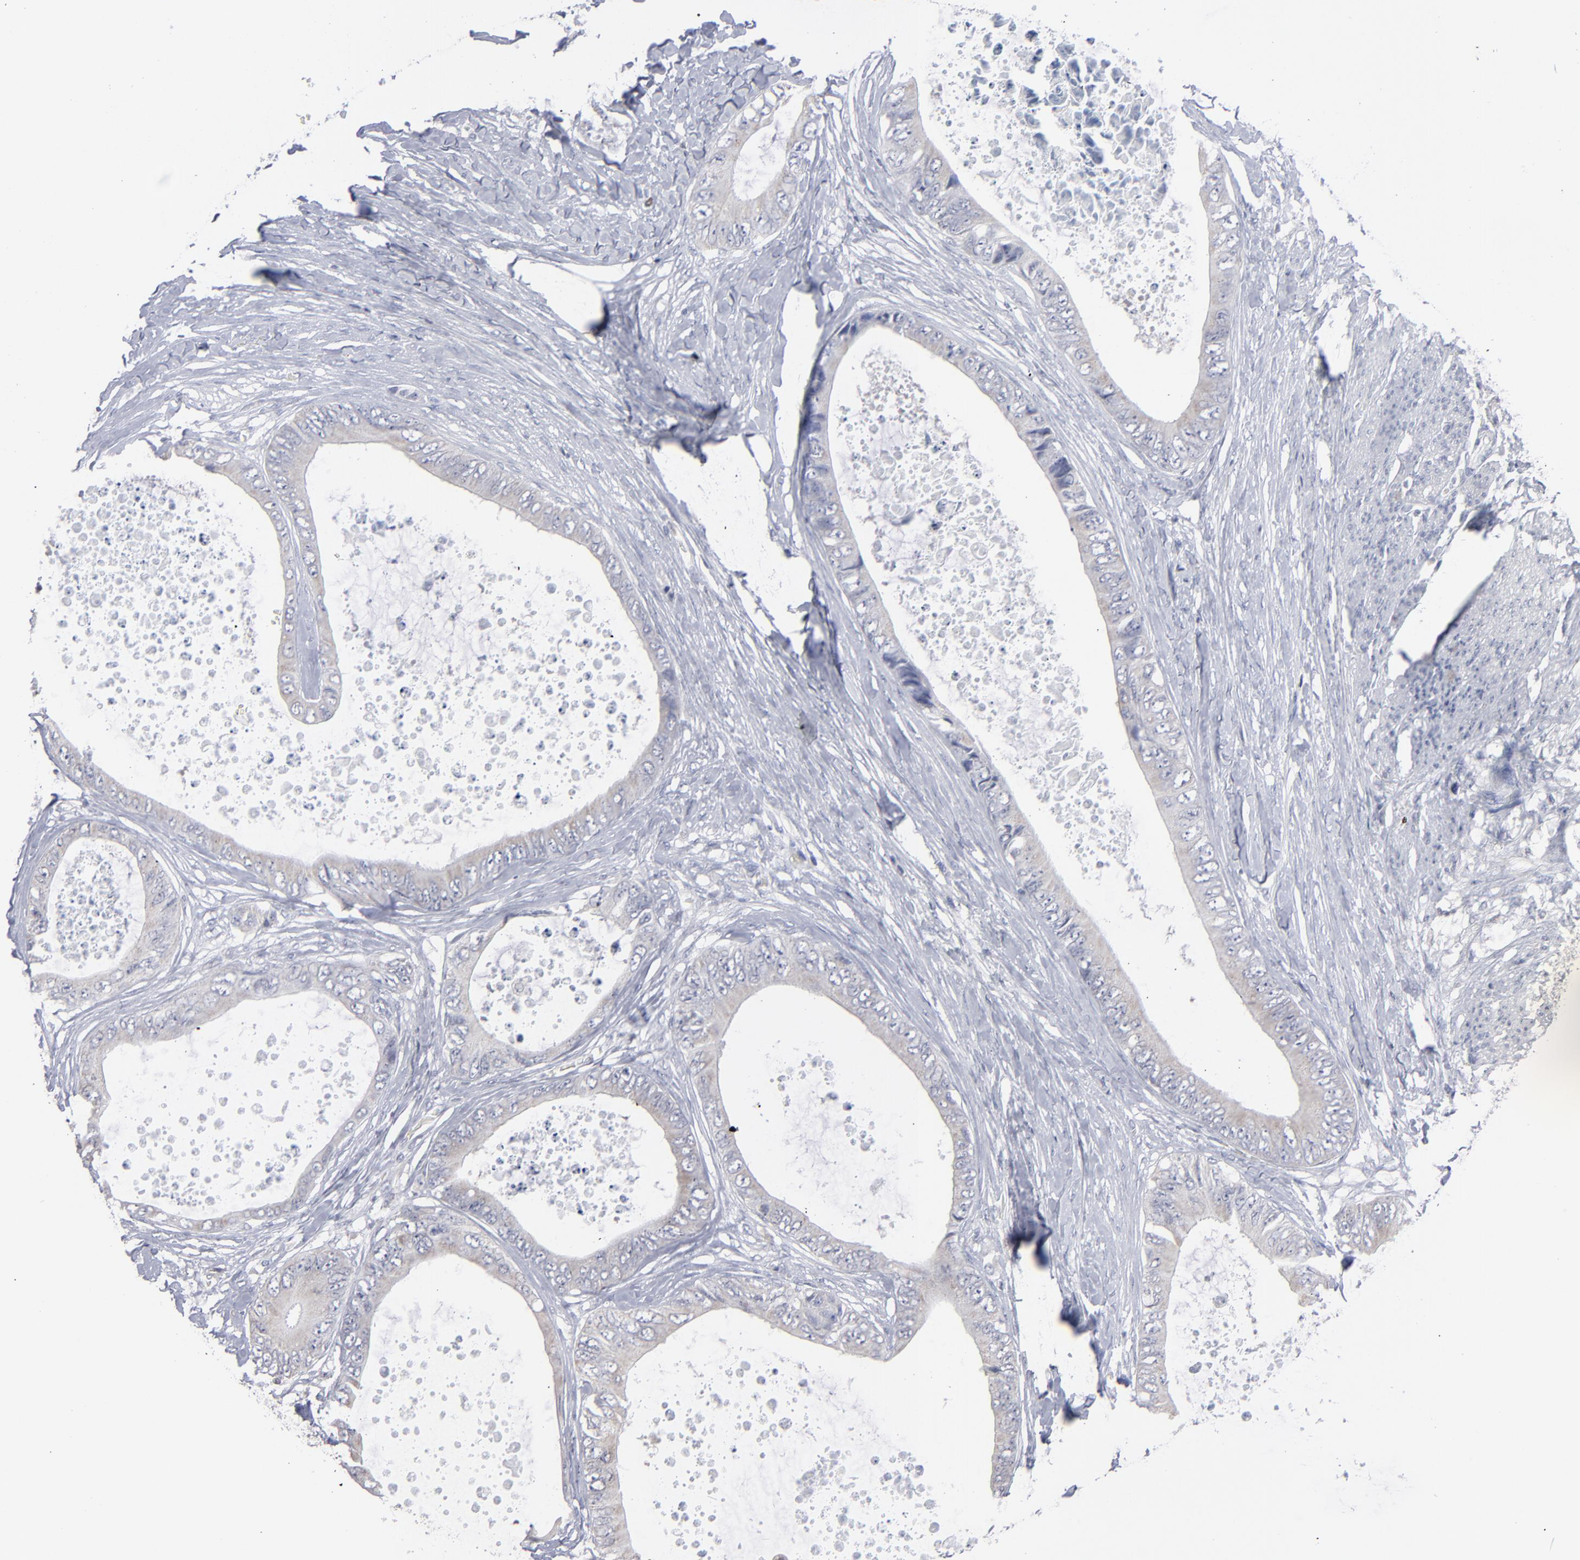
{"staining": {"intensity": "negative", "quantity": "none", "location": "none"}, "tissue": "colorectal cancer", "cell_type": "Tumor cells", "image_type": "cancer", "snomed": [{"axis": "morphology", "description": "Normal tissue, NOS"}, {"axis": "morphology", "description": "Adenocarcinoma, NOS"}, {"axis": "topography", "description": "Rectum"}, {"axis": "topography", "description": "Peripheral nerve tissue"}], "caption": "Immunohistochemical staining of human colorectal cancer (adenocarcinoma) reveals no significant expression in tumor cells.", "gene": "RPH3A", "patient": {"sex": "female", "age": 77}}